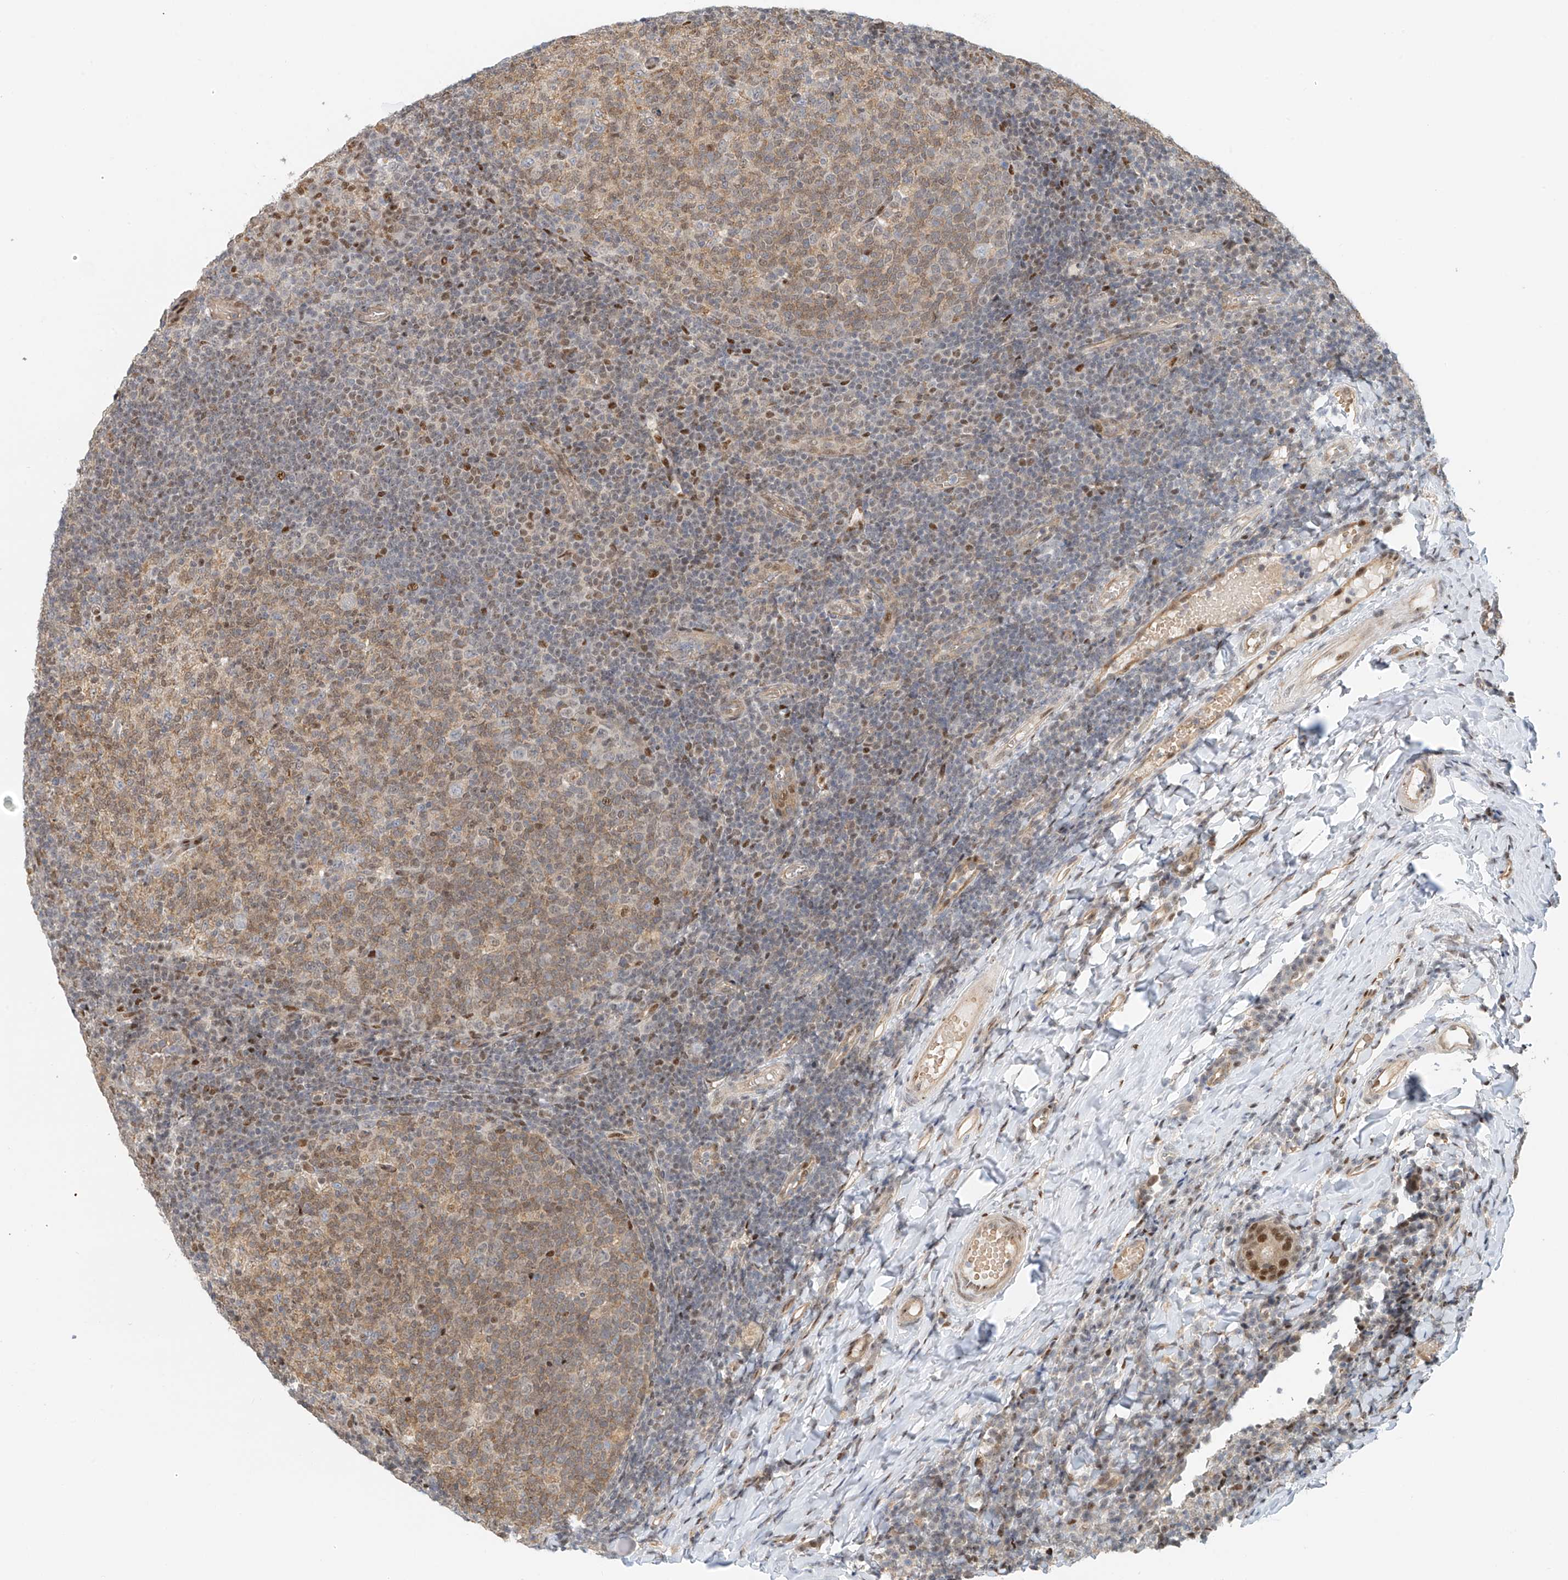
{"staining": {"intensity": "moderate", "quantity": "25%-75%", "location": "cytoplasmic/membranous,nuclear"}, "tissue": "tonsil", "cell_type": "Germinal center cells", "image_type": "normal", "snomed": [{"axis": "morphology", "description": "Normal tissue, NOS"}, {"axis": "topography", "description": "Tonsil"}], "caption": "Immunohistochemistry (IHC) (DAB (3,3'-diaminobenzidine)) staining of normal tonsil shows moderate cytoplasmic/membranous,nuclear protein positivity in approximately 25%-75% of germinal center cells. Using DAB (3,3'-diaminobenzidine) (brown) and hematoxylin (blue) stains, captured at high magnification using brightfield microscopy.", "gene": "ZNF514", "patient": {"sex": "female", "age": 19}}